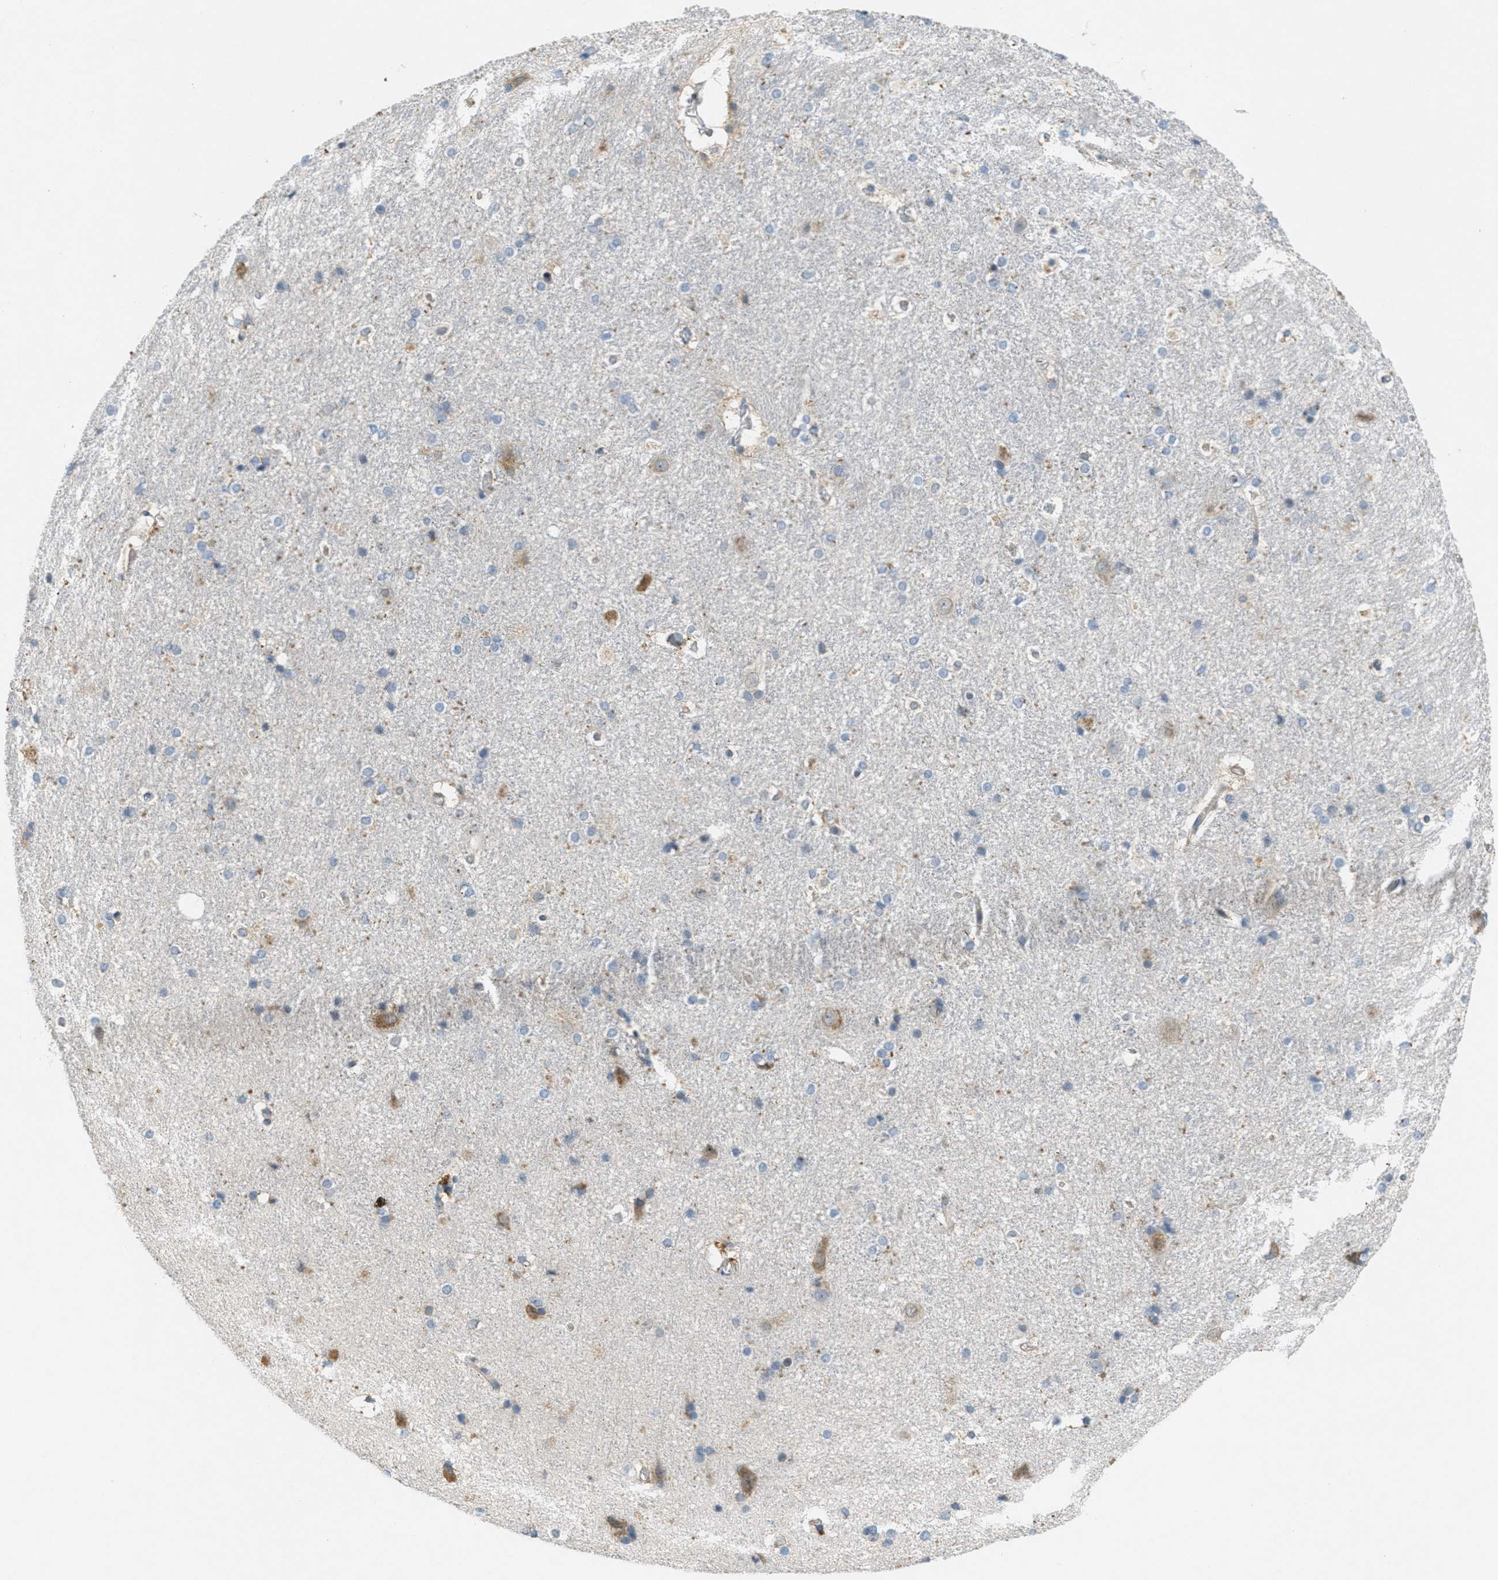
{"staining": {"intensity": "weak", "quantity": "<25%", "location": "cytoplasmic/membranous"}, "tissue": "hippocampus", "cell_type": "Glial cells", "image_type": "normal", "snomed": [{"axis": "morphology", "description": "Normal tissue, NOS"}, {"axis": "topography", "description": "Hippocampus"}], "caption": "Glial cells show no significant staining in normal hippocampus. (IHC, brightfield microscopy, high magnification).", "gene": "SIGMAR1", "patient": {"sex": "female", "age": 19}}